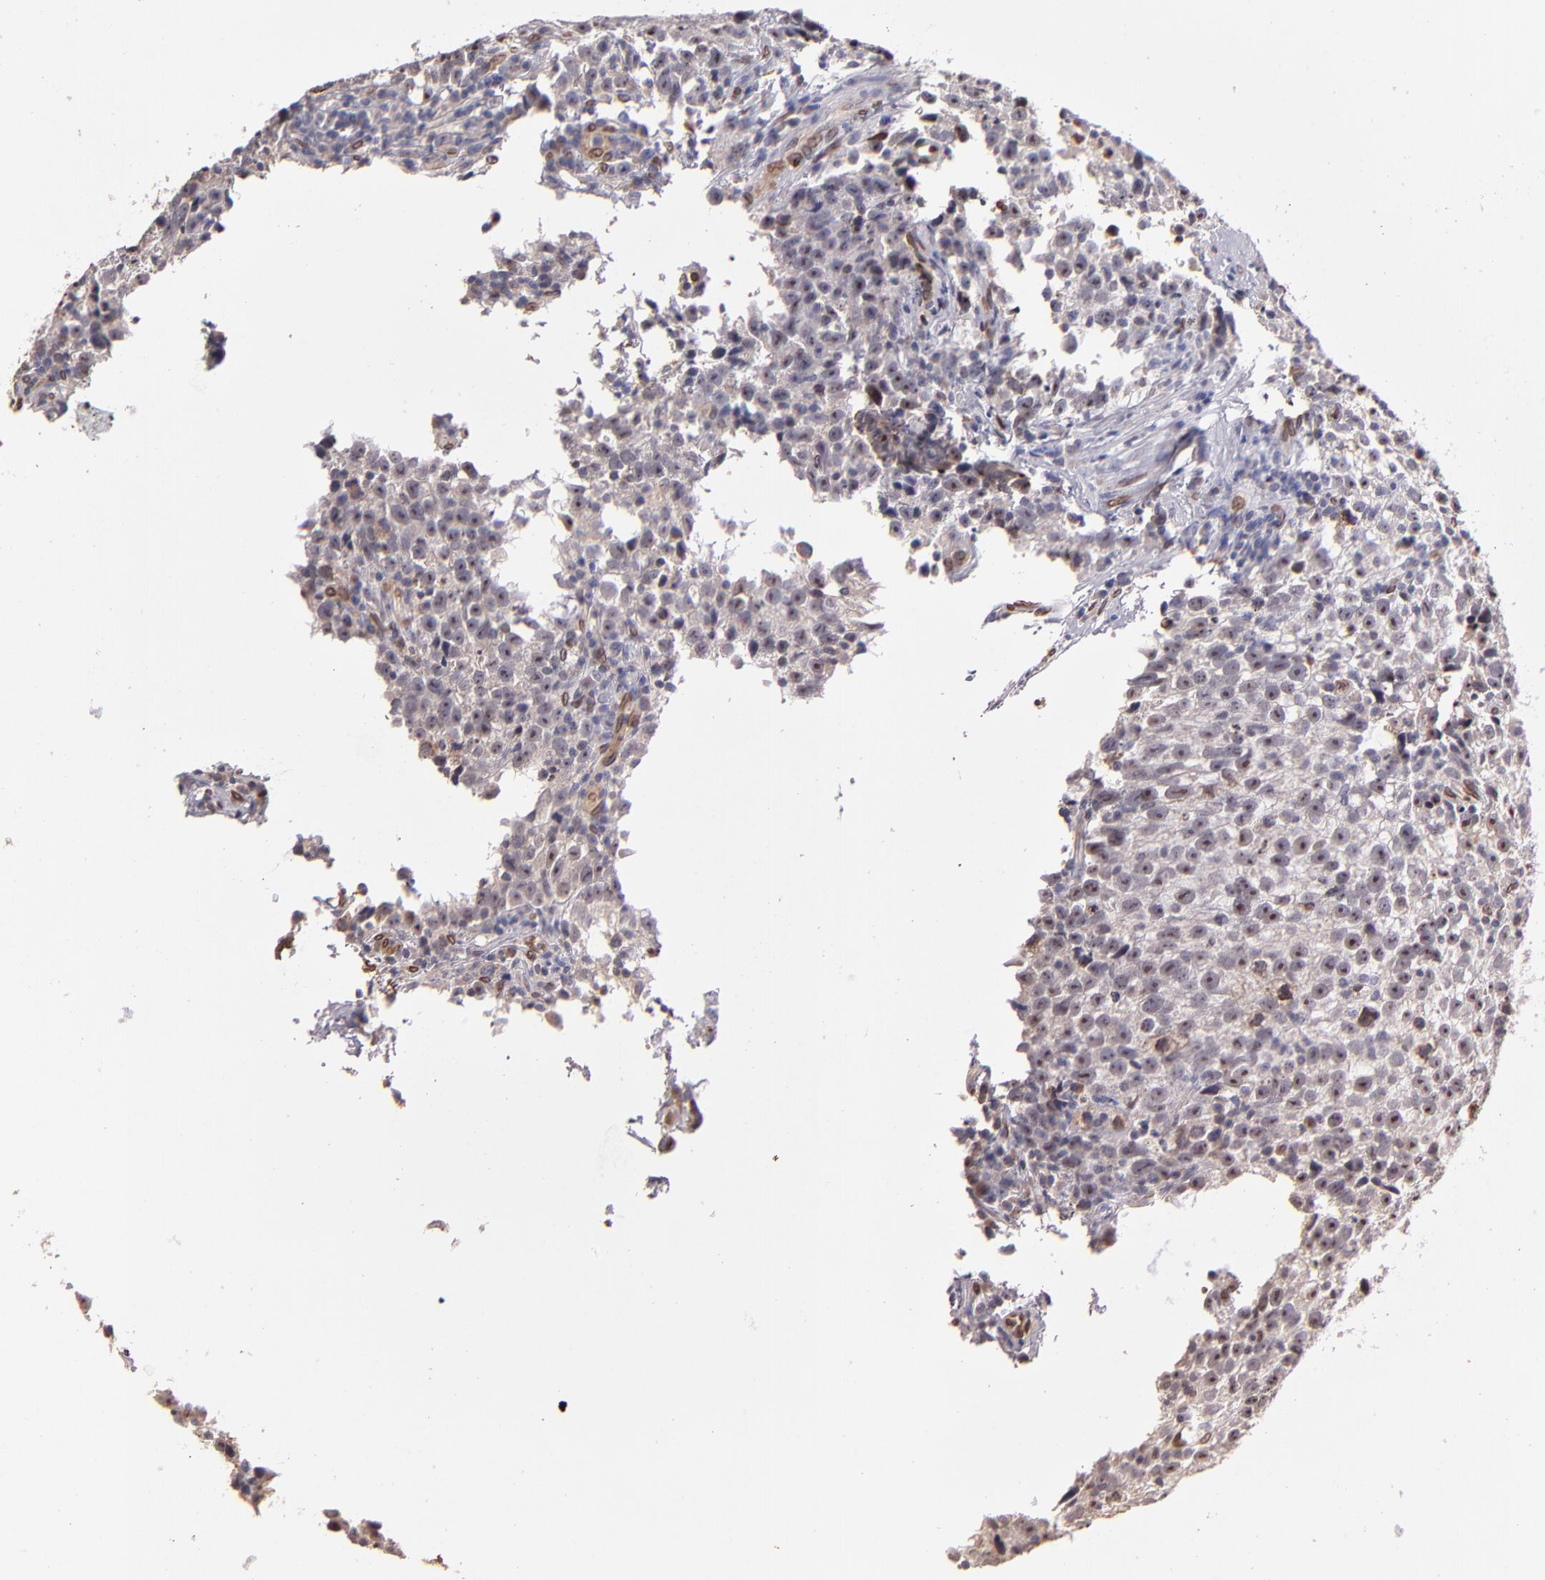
{"staining": {"intensity": "weak", "quantity": "<25%", "location": "nuclear"}, "tissue": "testis cancer", "cell_type": "Tumor cells", "image_type": "cancer", "snomed": [{"axis": "morphology", "description": "Seminoma, NOS"}, {"axis": "topography", "description": "Testis"}], "caption": "Immunohistochemical staining of testis cancer shows no significant positivity in tumor cells. (Stains: DAB (3,3'-diaminobenzidine) immunohistochemistry (IHC) with hematoxylin counter stain, Microscopy: brightfield microscopy at high magnification).", "gene": "PUM3", "patient": {"sex": "male", "age": 38}}